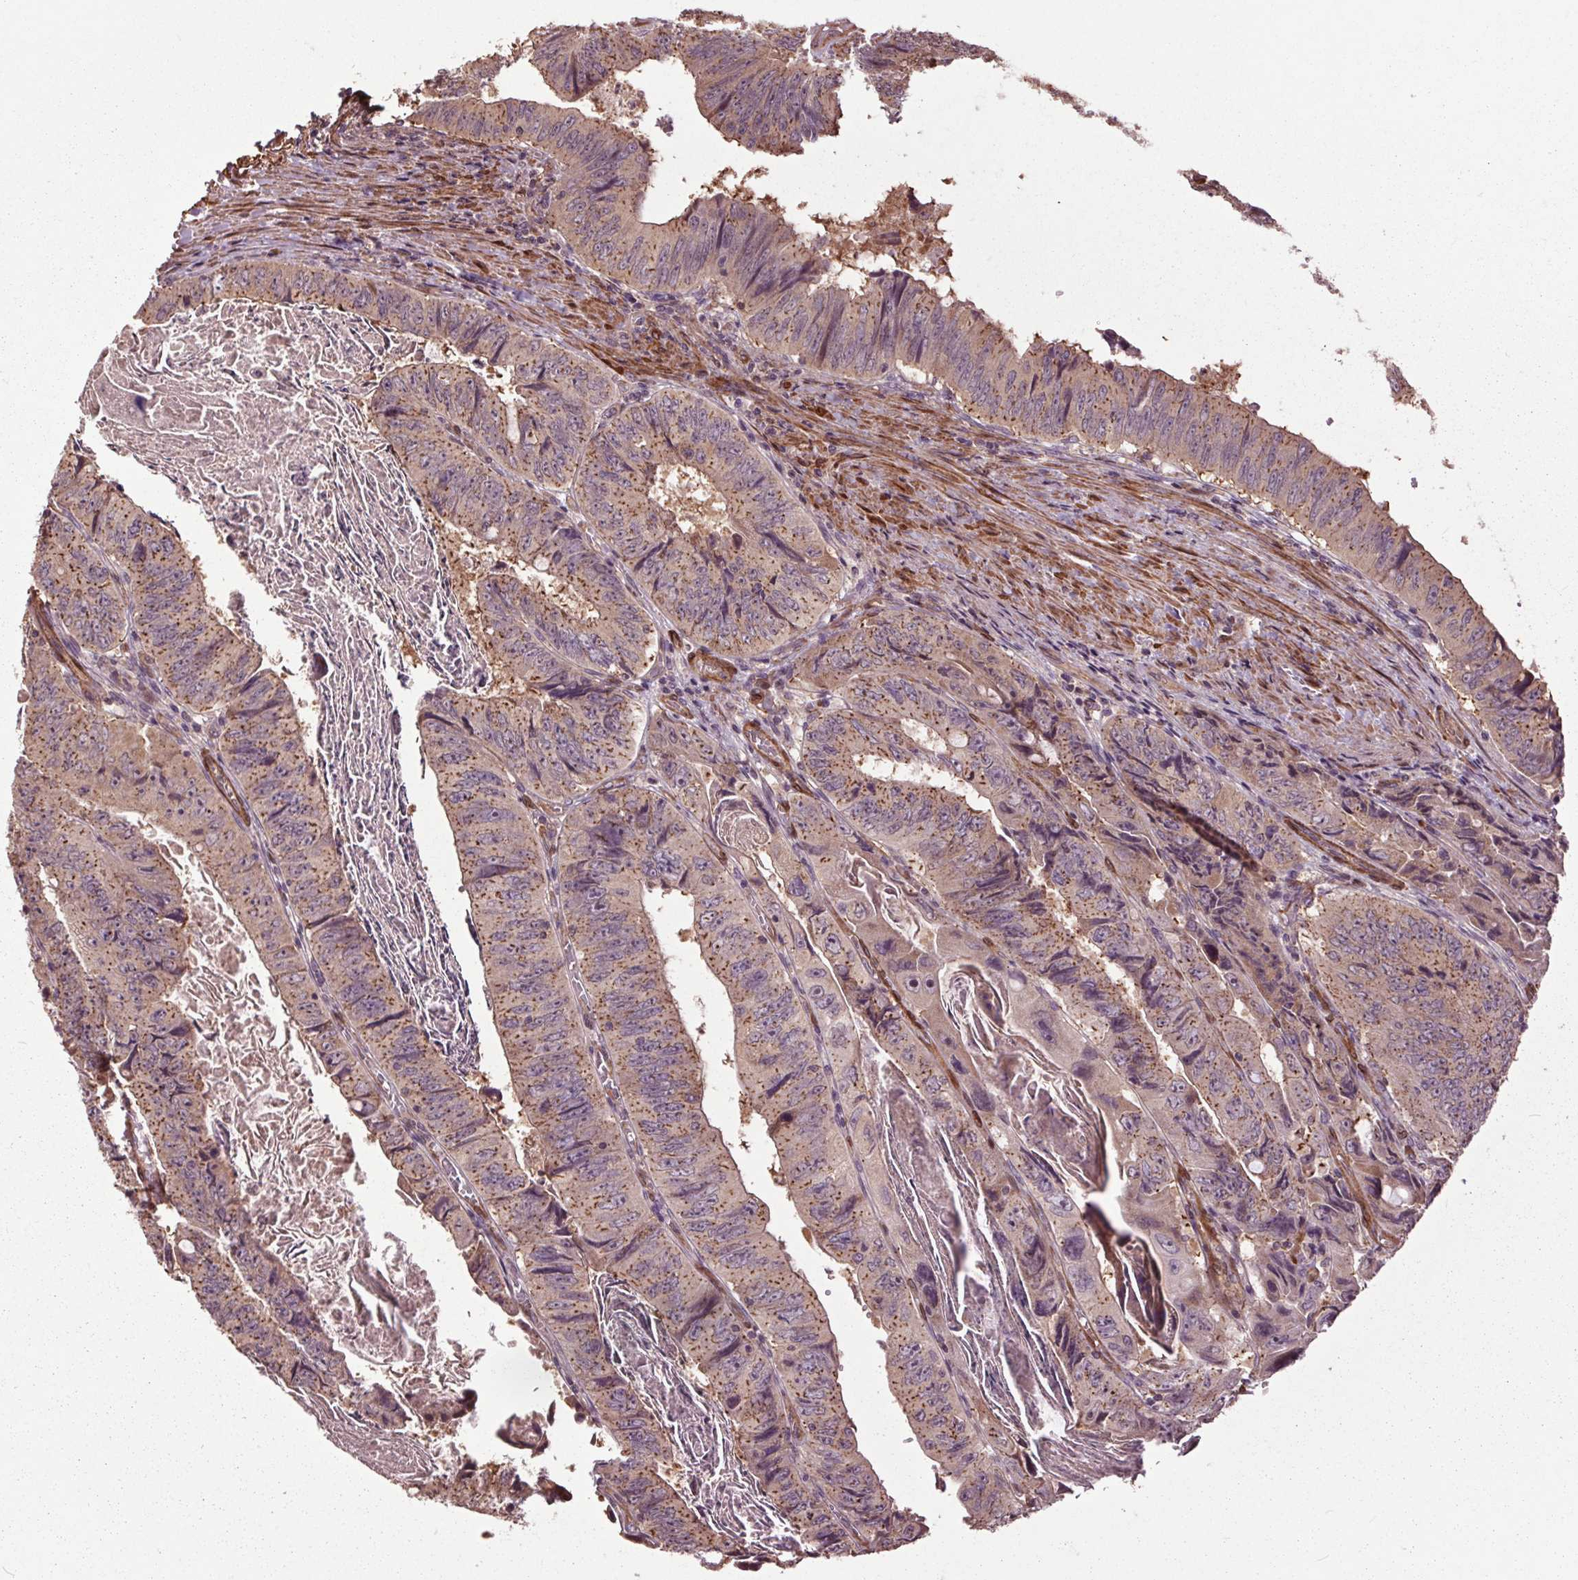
{"staining": {"intensity": "moderate", "quantity": ">75%", "location": "cytoplasmic/membranous"}, "tissue": "colorectal cancer", "cell_type": "Tumor cells", "image_type": "cancer", "snomed": [{"axis": "morphology", "description": "Adenocarcinoma, NOS"}, {"axis": "topography", "description": "Colon"}], "caption": "DAB immunohistochemical staining of human colorectal cancer (adenocarcinoma) reveals moderate cytoplasmic/membranous protein expression in about >75% of tumor cells.", "gene": "CEP95", "patient": {"sex": "female", "age": 84}}